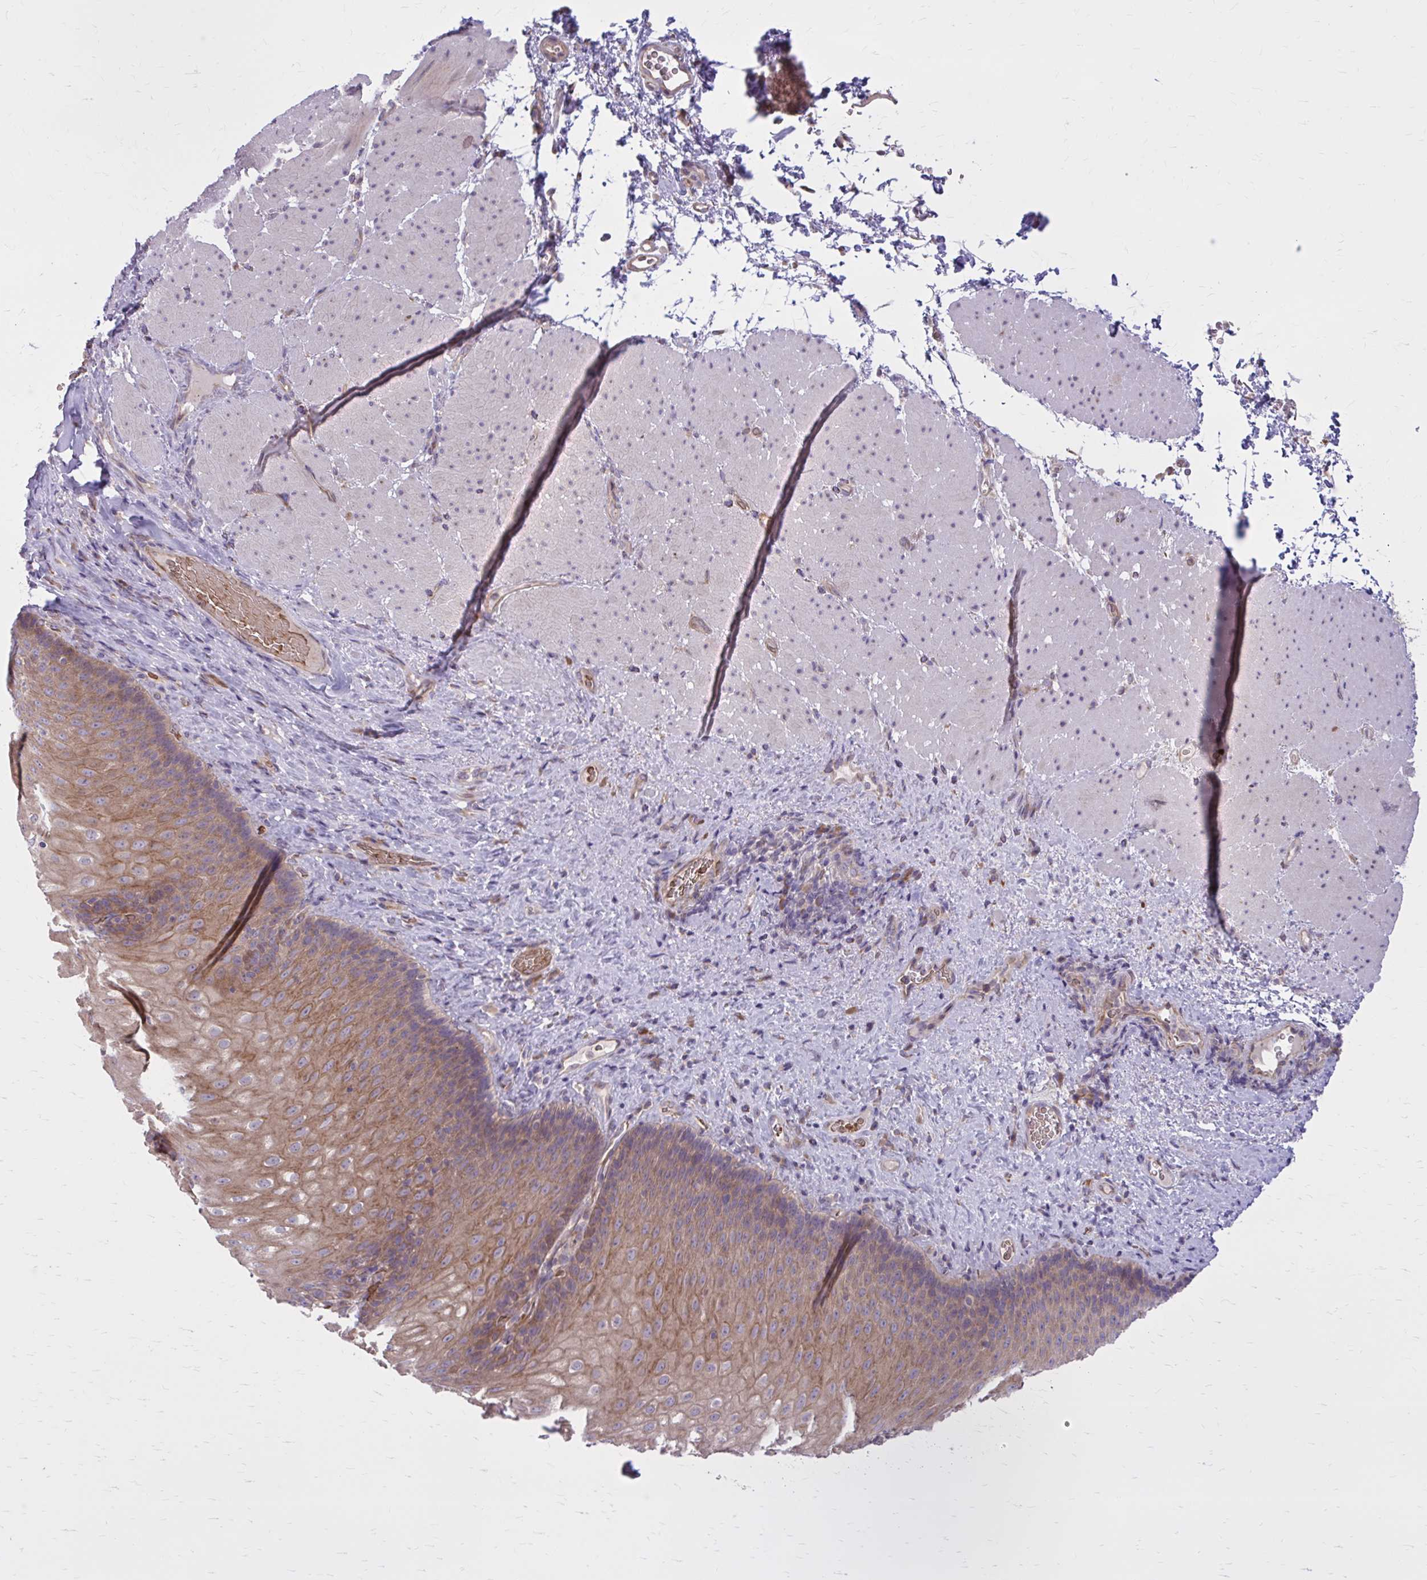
{"staining": {"intensity": "moderate", "quantity": "25%-75%", "location": "cytoplasmic/membranous"}, "tissue": "esophagus", "cell_type": "Squamous epithelial cells", "image_type": "normal", "snomed": [{"axis": "morphology", "description": "Normal tissue, NOS"}, {"axis": "topography", "description": "Esophagus"}], "caption": "Moderate cytoplasmic/membranous protein staining is identified in about 25%-75% of squamous epithelial cells in esophagus.", "gene": "SNF8", "patient": {"sex": "male", "age": 62}}